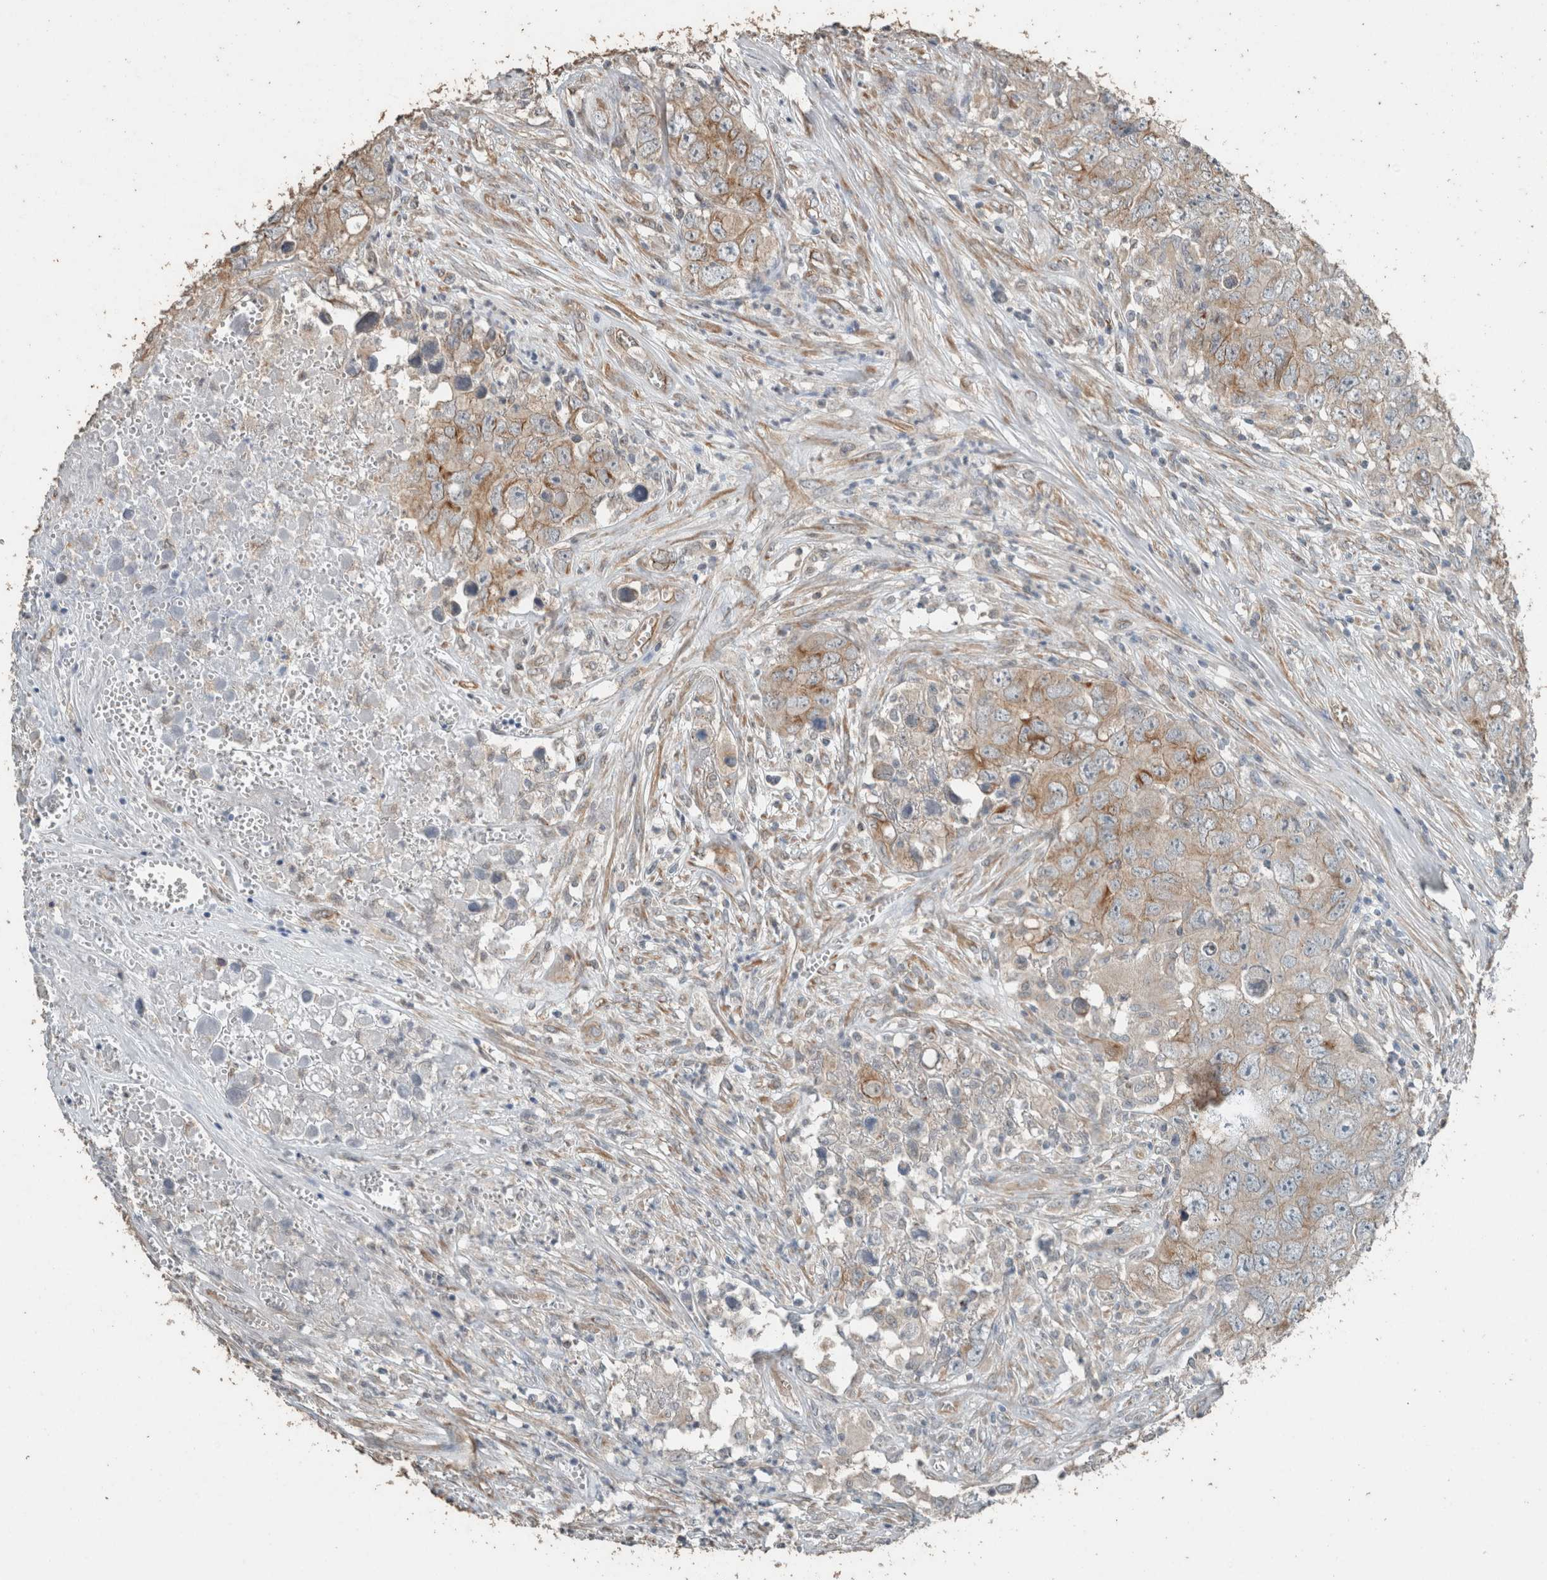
{"staining": {"intensity": "moderate", "quantity": ">75%", "location": "cytoplasmic/membranous"}, "tissue": "testis cancer", "cell_type": "Tumor cells", "image_type": "cancer", "snomed": [{"axis": "morphology", "description": "Seminoma, NOS"}, {"axis": "morphology", "description": "Carcinoma, Embryonal, NOS"}, {"axis": "topography", "description": "Testis"}], "caption": "Brown immunohistochemical staining in human testis seminoma reveals moderate cytoplasmic/membranous staining in about >75% of tumor cells.", "gene": "ACVR2B", "patient": {"sex": "male", "age": 43}}